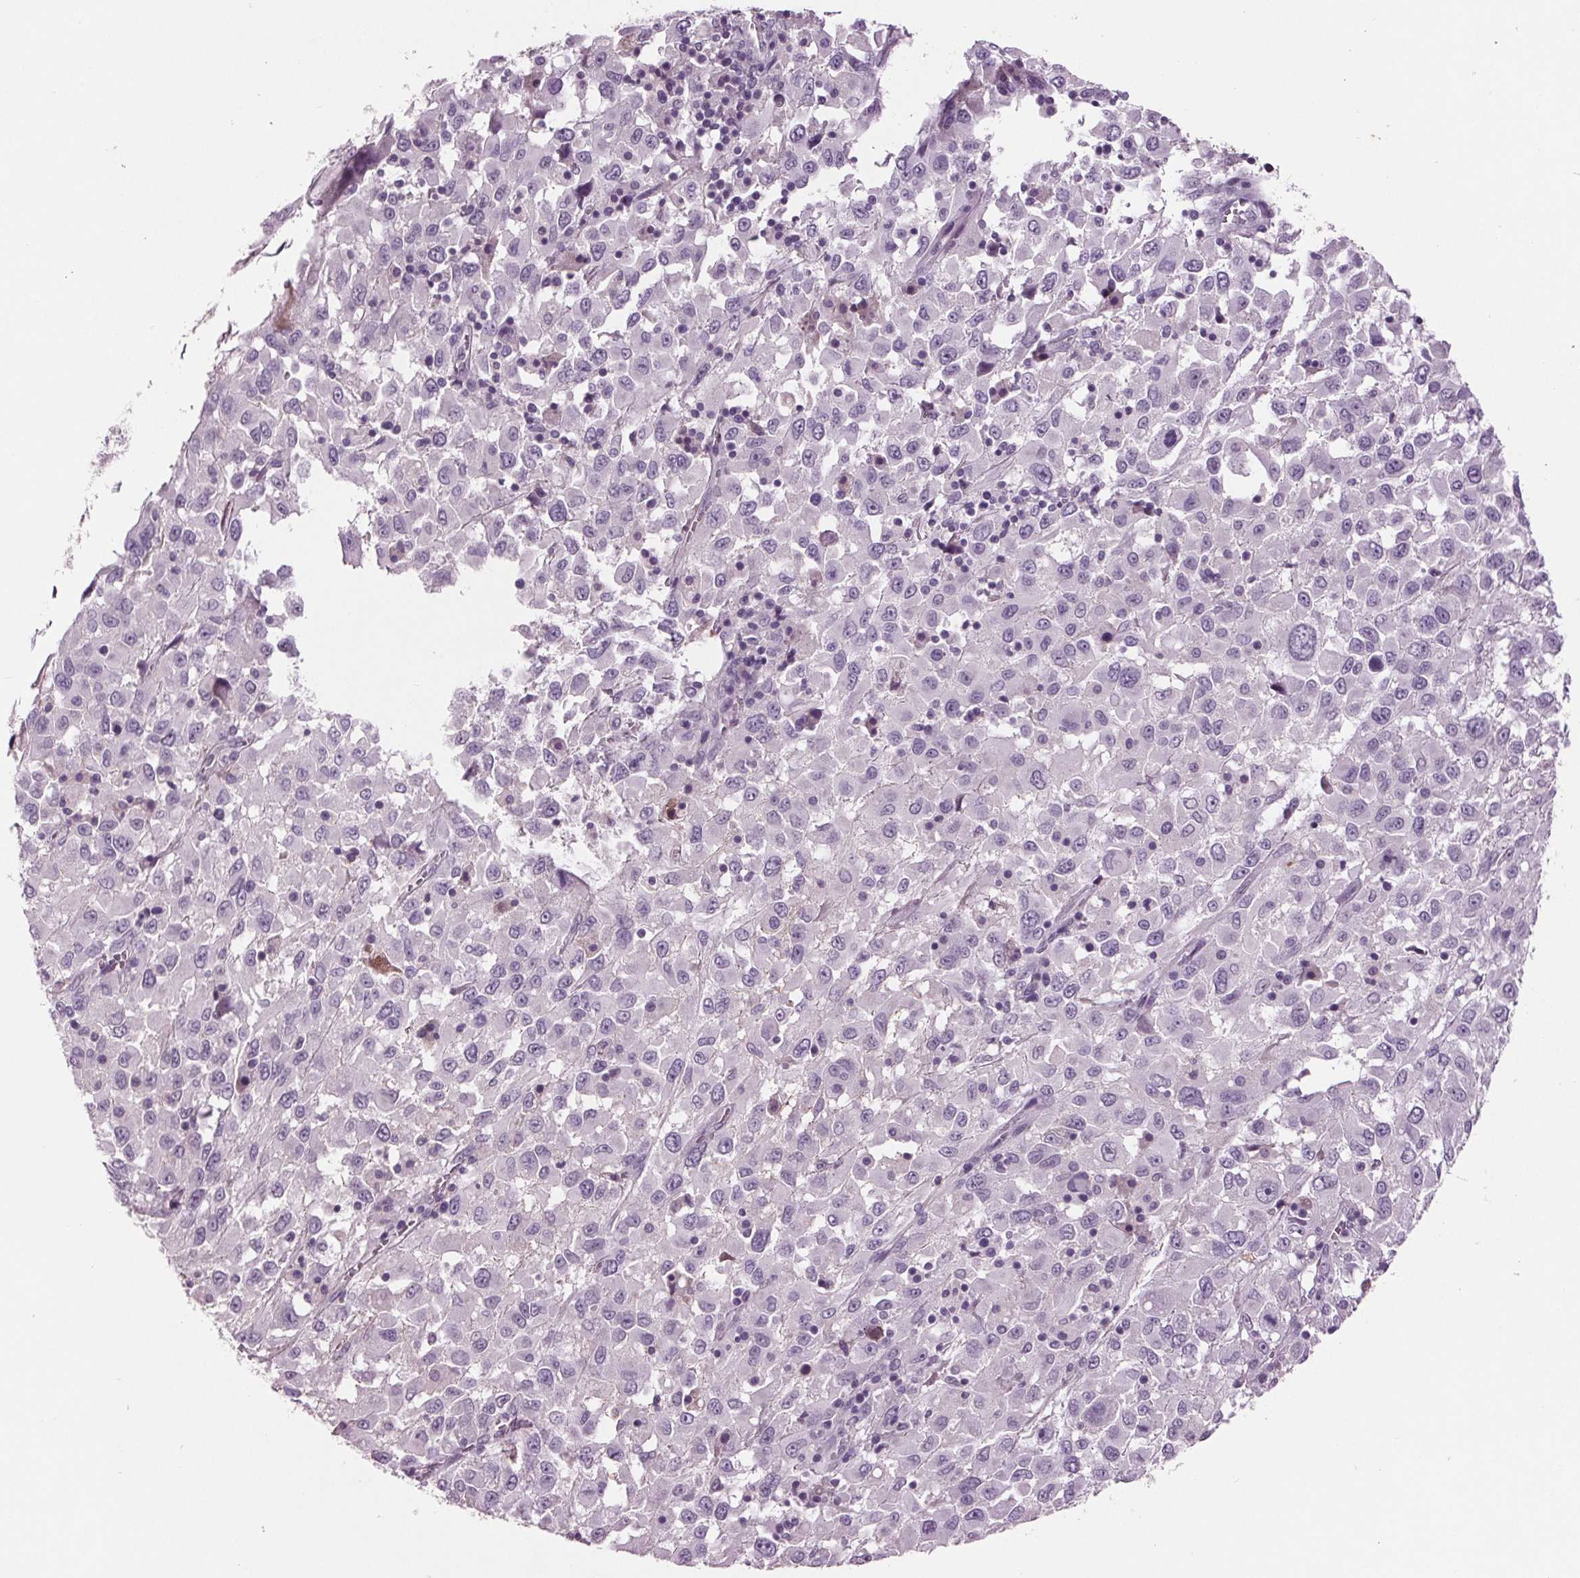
{"staining": {"intensity": "negative", "quantity": "none", "location": "none"}, "tissue": "melanoma", "cell_type": "Tumor cells", "image_type": "cancer", "snomed": [{"axis": "morphology", "description": "Malignant melanoma, Metastatic site"}, {"axis": "topography", "description": "Soft tissue"}], "caption": "The photomicrograph displays no staining of tumor cells in melanoma.", "gene": "C6", "patient": {"sex": "male", "age": 50}}